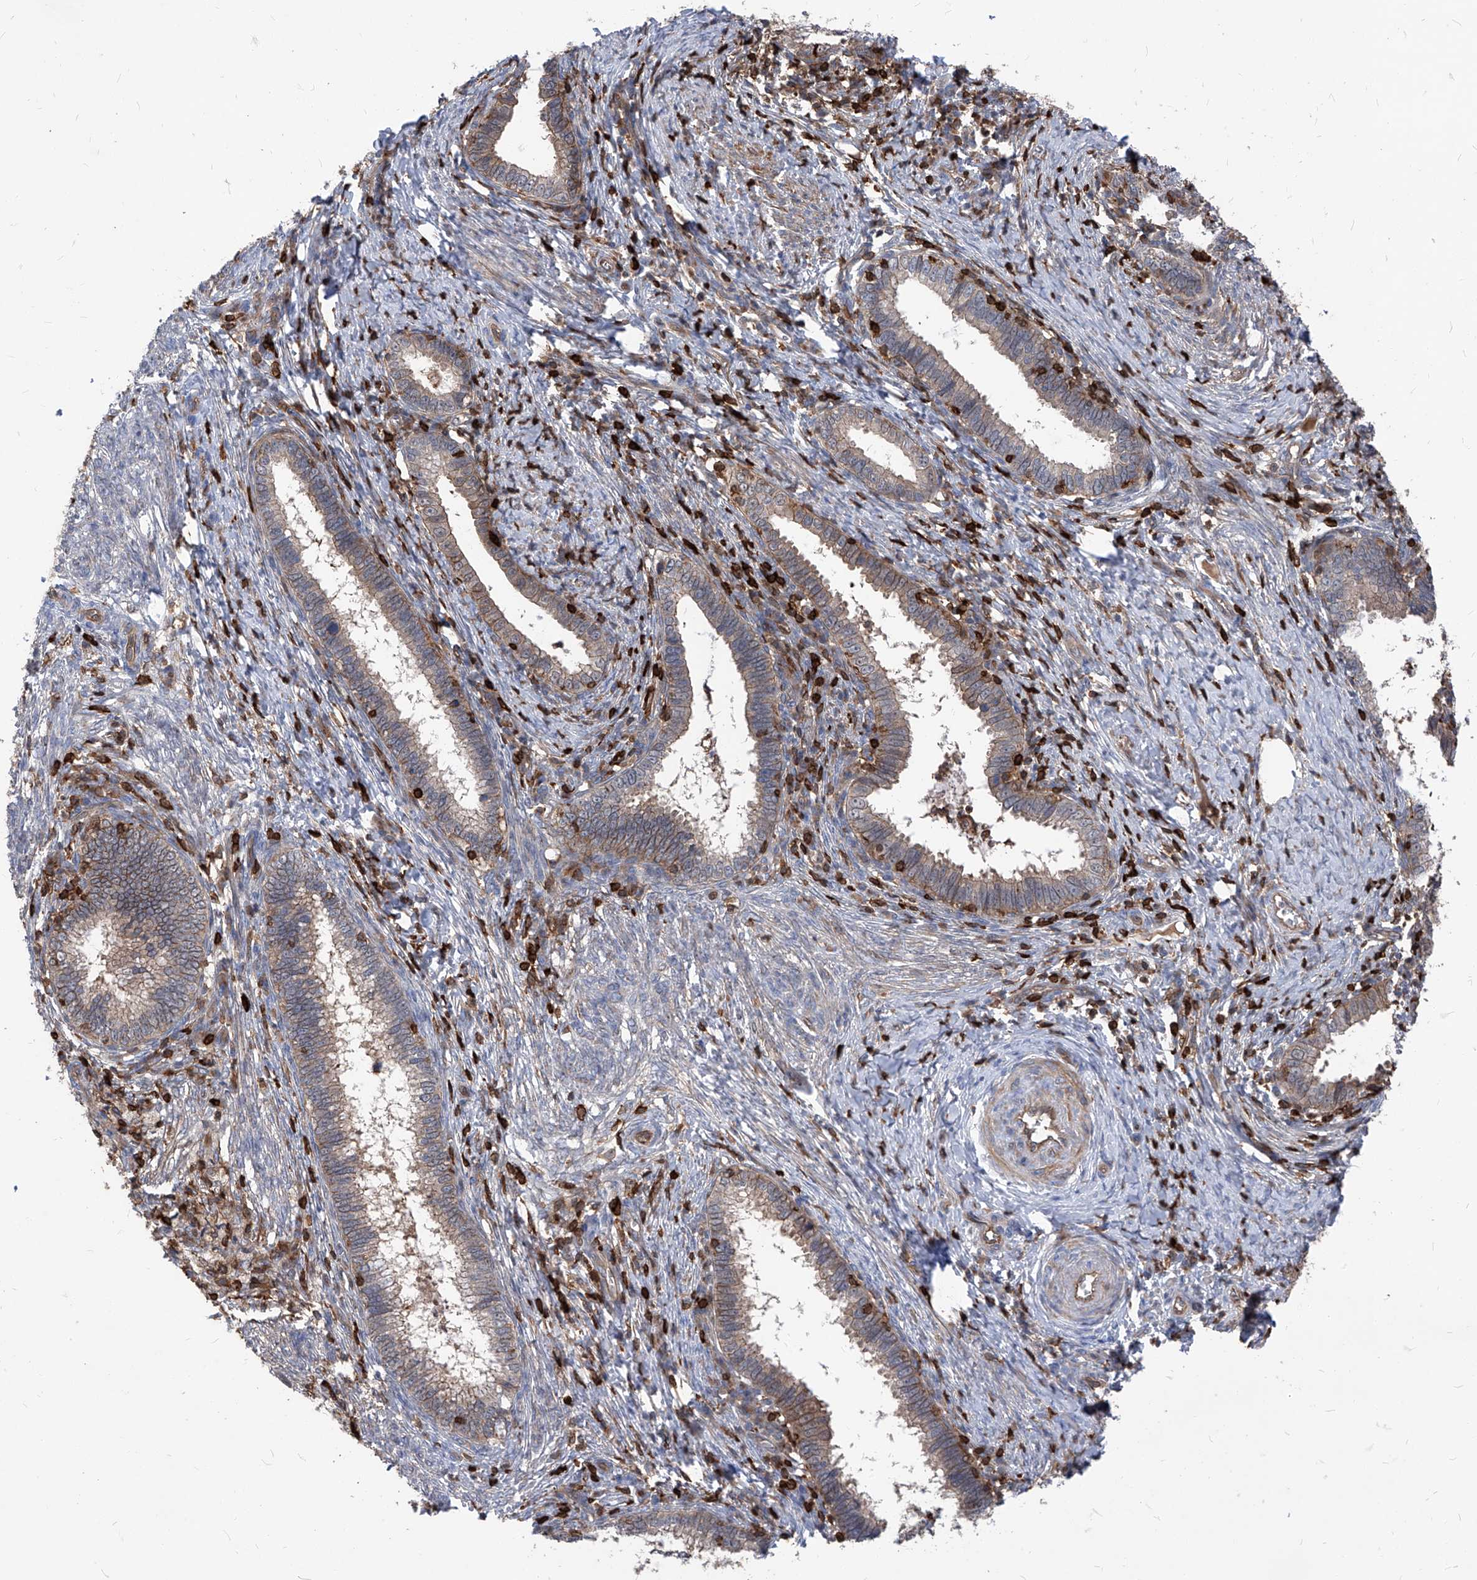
{"staining": {"intensity": "negative", "quantity": "none", "location": "none"}, "tissue": "cervical cancer", "cell_type": "Tumor cells", "image_type": "cancer", "snomed": [{"axis": "morphology", "description": "Adenocarcinoma, NOS"}, {"axis": "topography", "description": "Cervix"}], "caption": "There is no significant staining in tumor cells of cervical cancer (adenocarcinoma). Nuclei are stained in blue.", "gene": "ABRACL", "patient": {"sex": "female", "age": 36}}